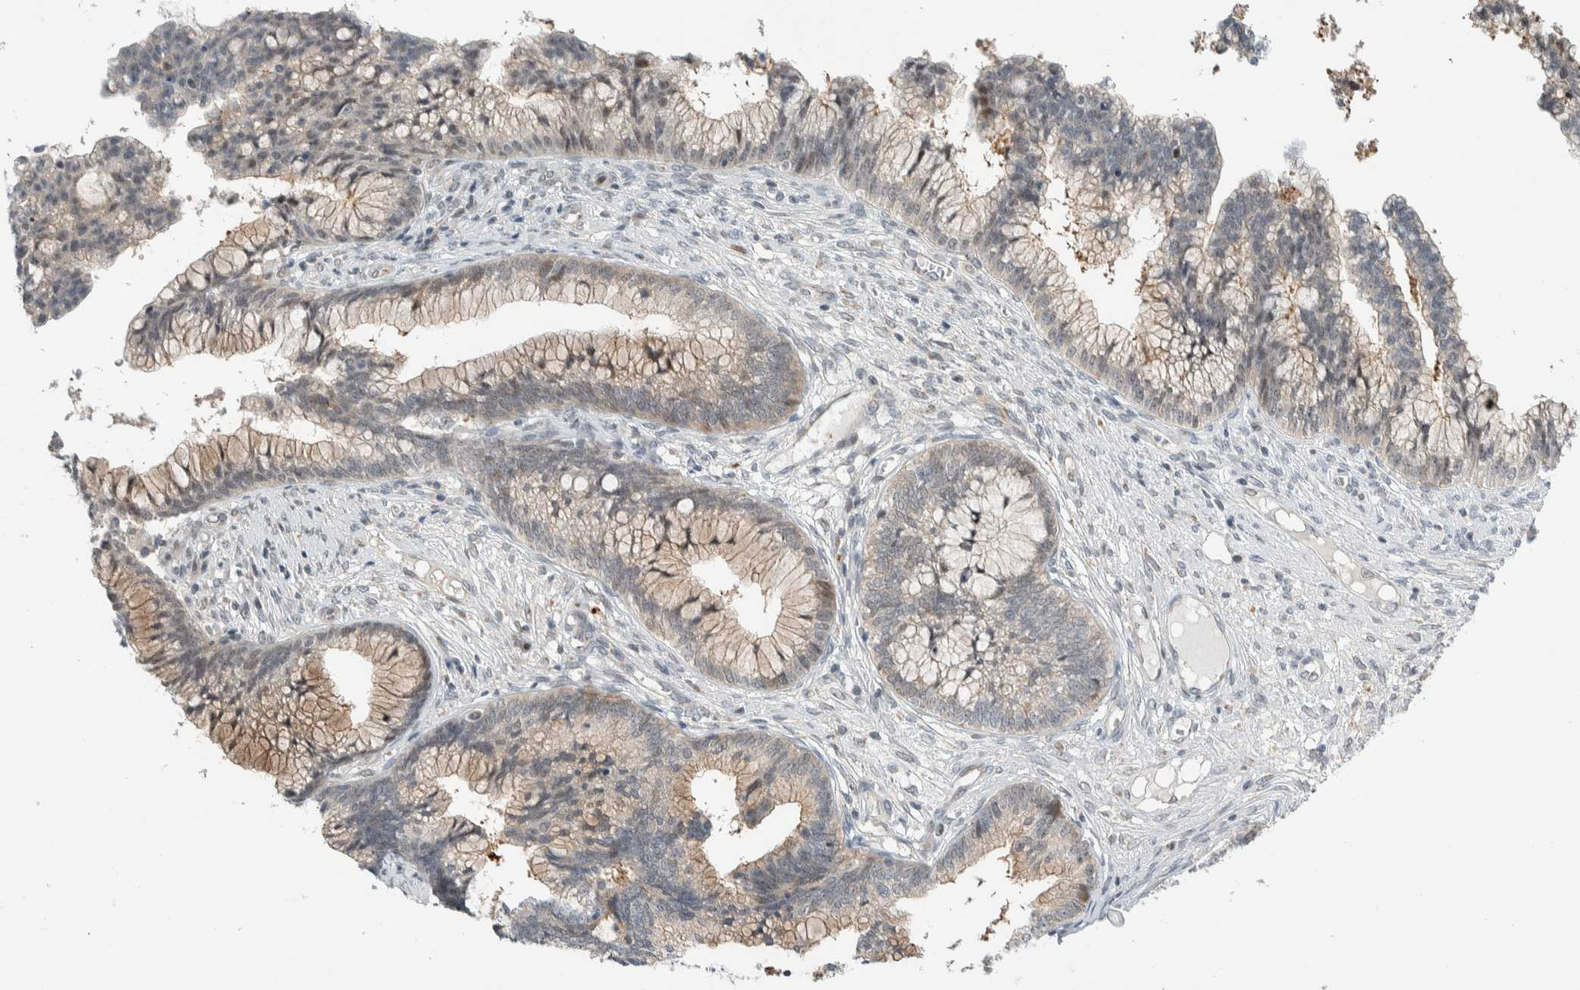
{"staining": {"intensity": "weak", "quantity": "<25%", "location": "cytoplasmic/membranous,nuclear"}, "tissue": "cervical cancer", "cell_type": "Tumor cells", "image_type": "cancer", "snomed": [{"axis": "morphology", "description": "Adenocarcinoma, NOS"}, {"axis": "topography", "description": "Cervix"}], "caption": "Immunohistochemistry (IHC) image of human cervical adenocarcinoma stained for a protein (brown), which demonstrates no positivity in tumor cells.", "gene": "NCR3LG1", "patient": {"sex": "female", "age": 44}}